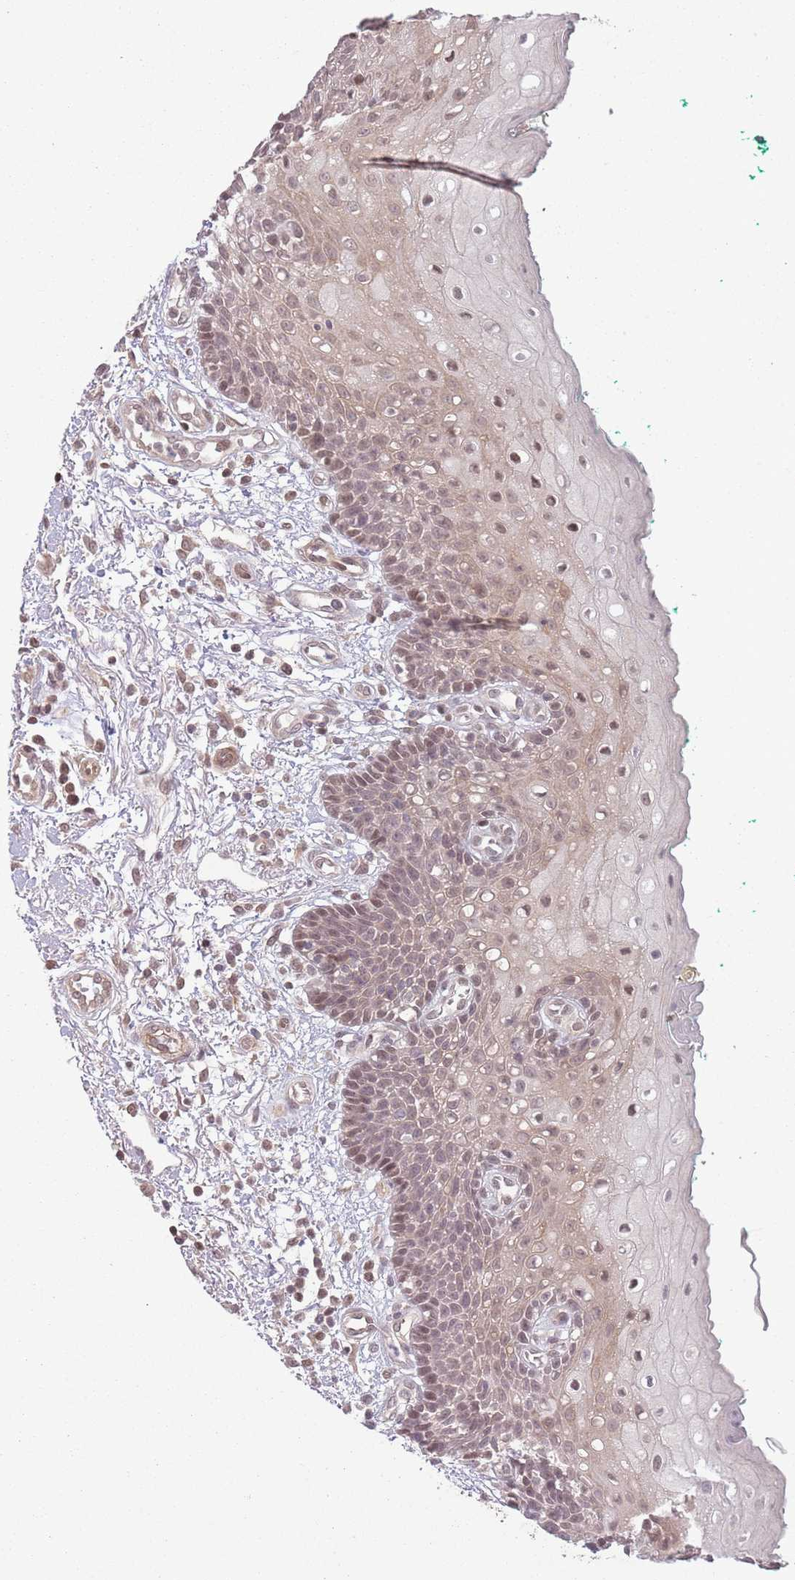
{"staining": {"intensity": "weak", "quantity": "25%-75%", "location": "cytoplasmic/membranous,nuclear"}, "tissue": "oral mucosa", "cell_type": "Squamous epithelial cells", "image_type": "normal", "snomed": [{"axis": "morphology", "description": "Normal tissue, NOS"}, {"axis": "morphology", "description": "Squamous cell carcinoma, NOS"}, {"axis": "topography", "description": "Oral tissue"}, {"axis": "topography", "description": "Tounge, NOS"}, {"axis": "topography", "description": "Head-Neck"}], "caption": "This is an image of IHC staining of benign oral mucosa, which shows weak expression in the cytoplasmic/membranous,nuclear of squamous epithelial cells.", "gene": "CCDC154", "patient": {"sex": "male", "age": 79}}